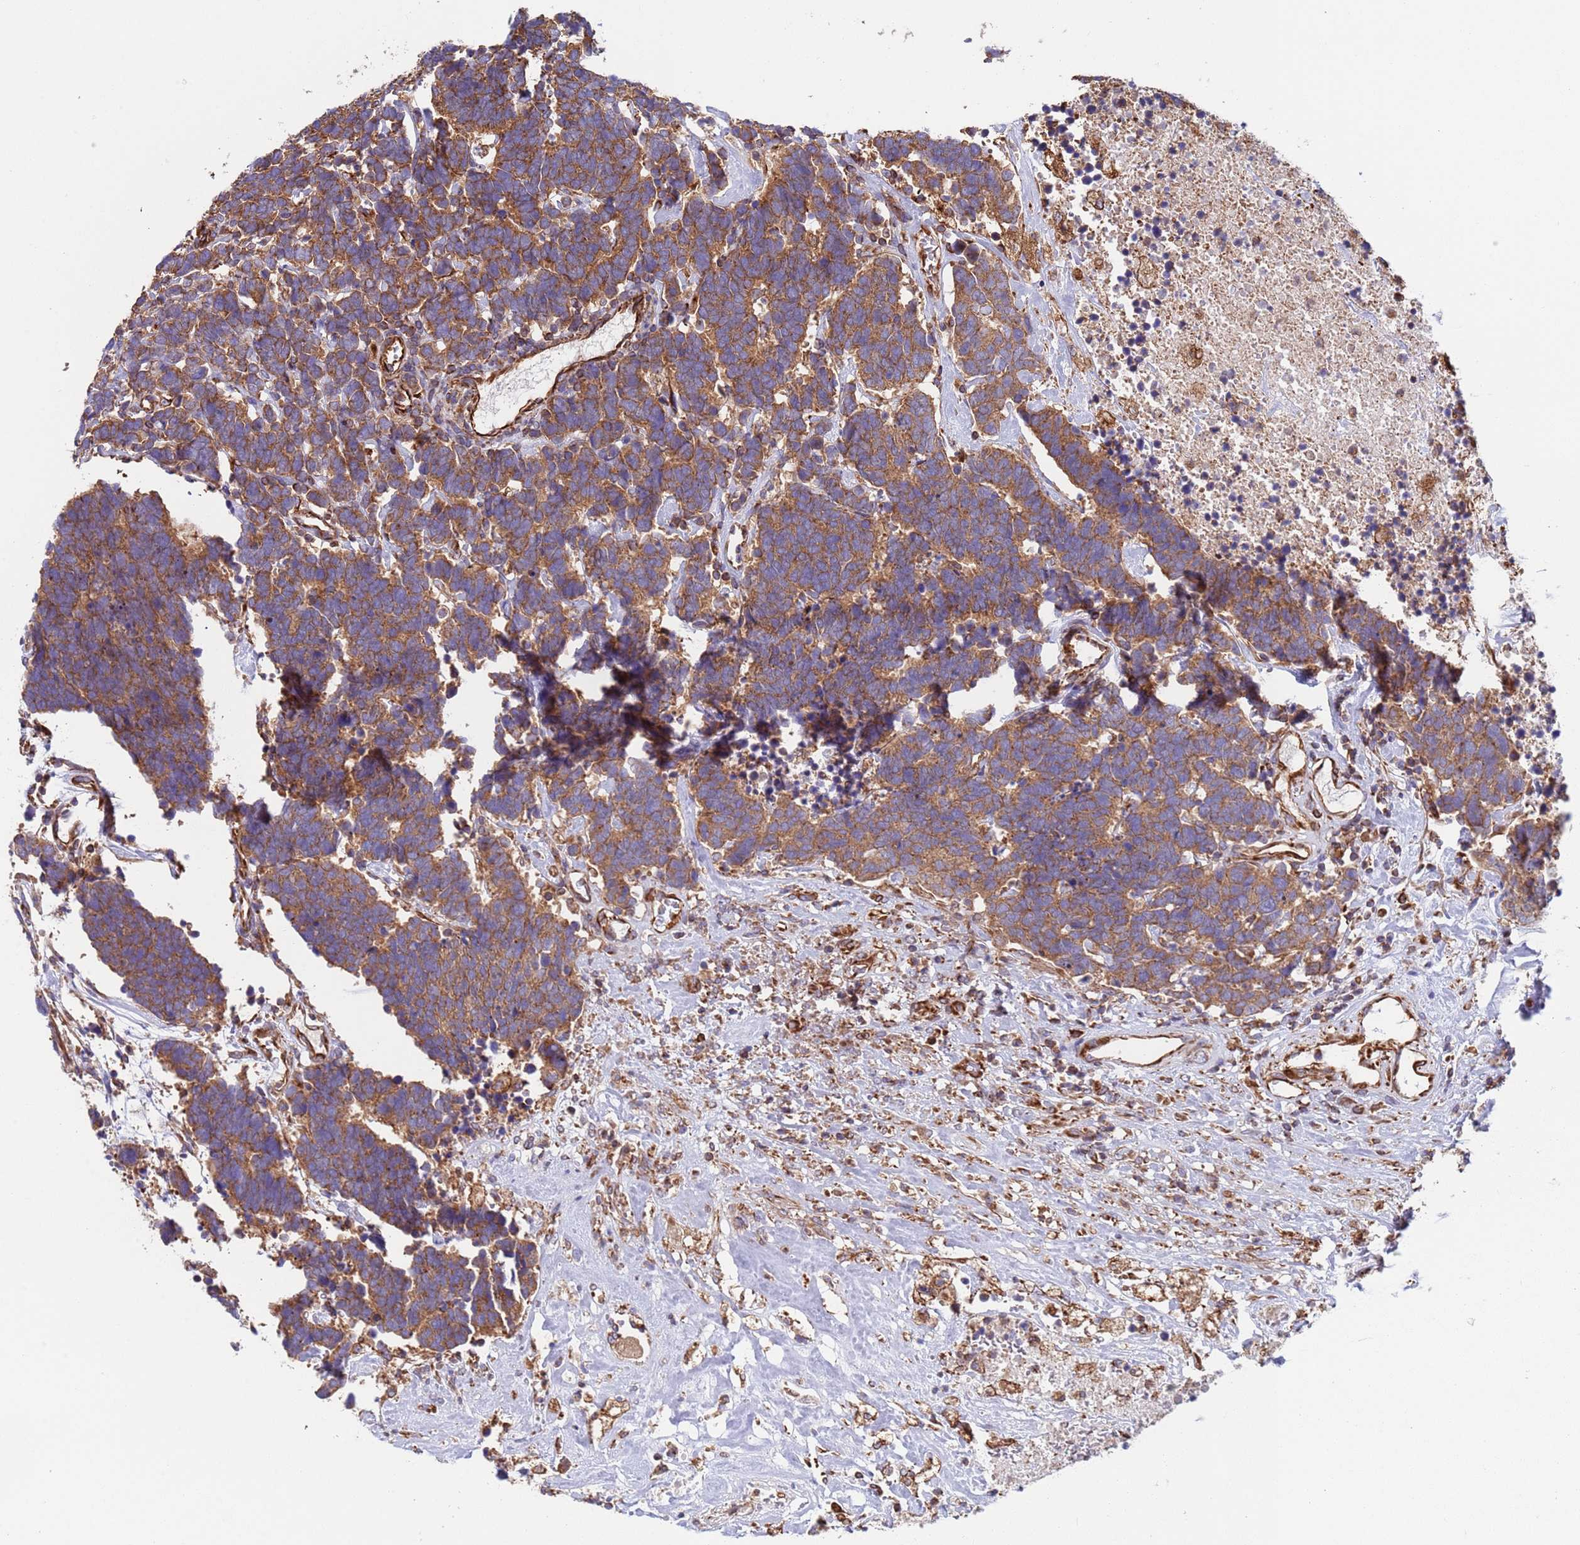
{"staining": {"intensity": "moderate", "quantity": ">75%", "location": "cytoplasmic/membranous"}, "tissue": "carcinoid", "cell_type": "Tumor cells", "image_type": "cancer", "snomed": [{"axis": "morphology", "description": "Carcinoma, NOS"}, {"axis": "morphology", "description": "Carcinoid, malignant, NOS"}, {"axis": "topography", "description": "Urinary bladder"}], "caption": "An image of human carcinoid stained for a protein demonstrates moderate cytoplasmic/membranous brown staining in tumor cells.", "gene": "NUDT12", "patient": {"sex": "male", "age": 57}}